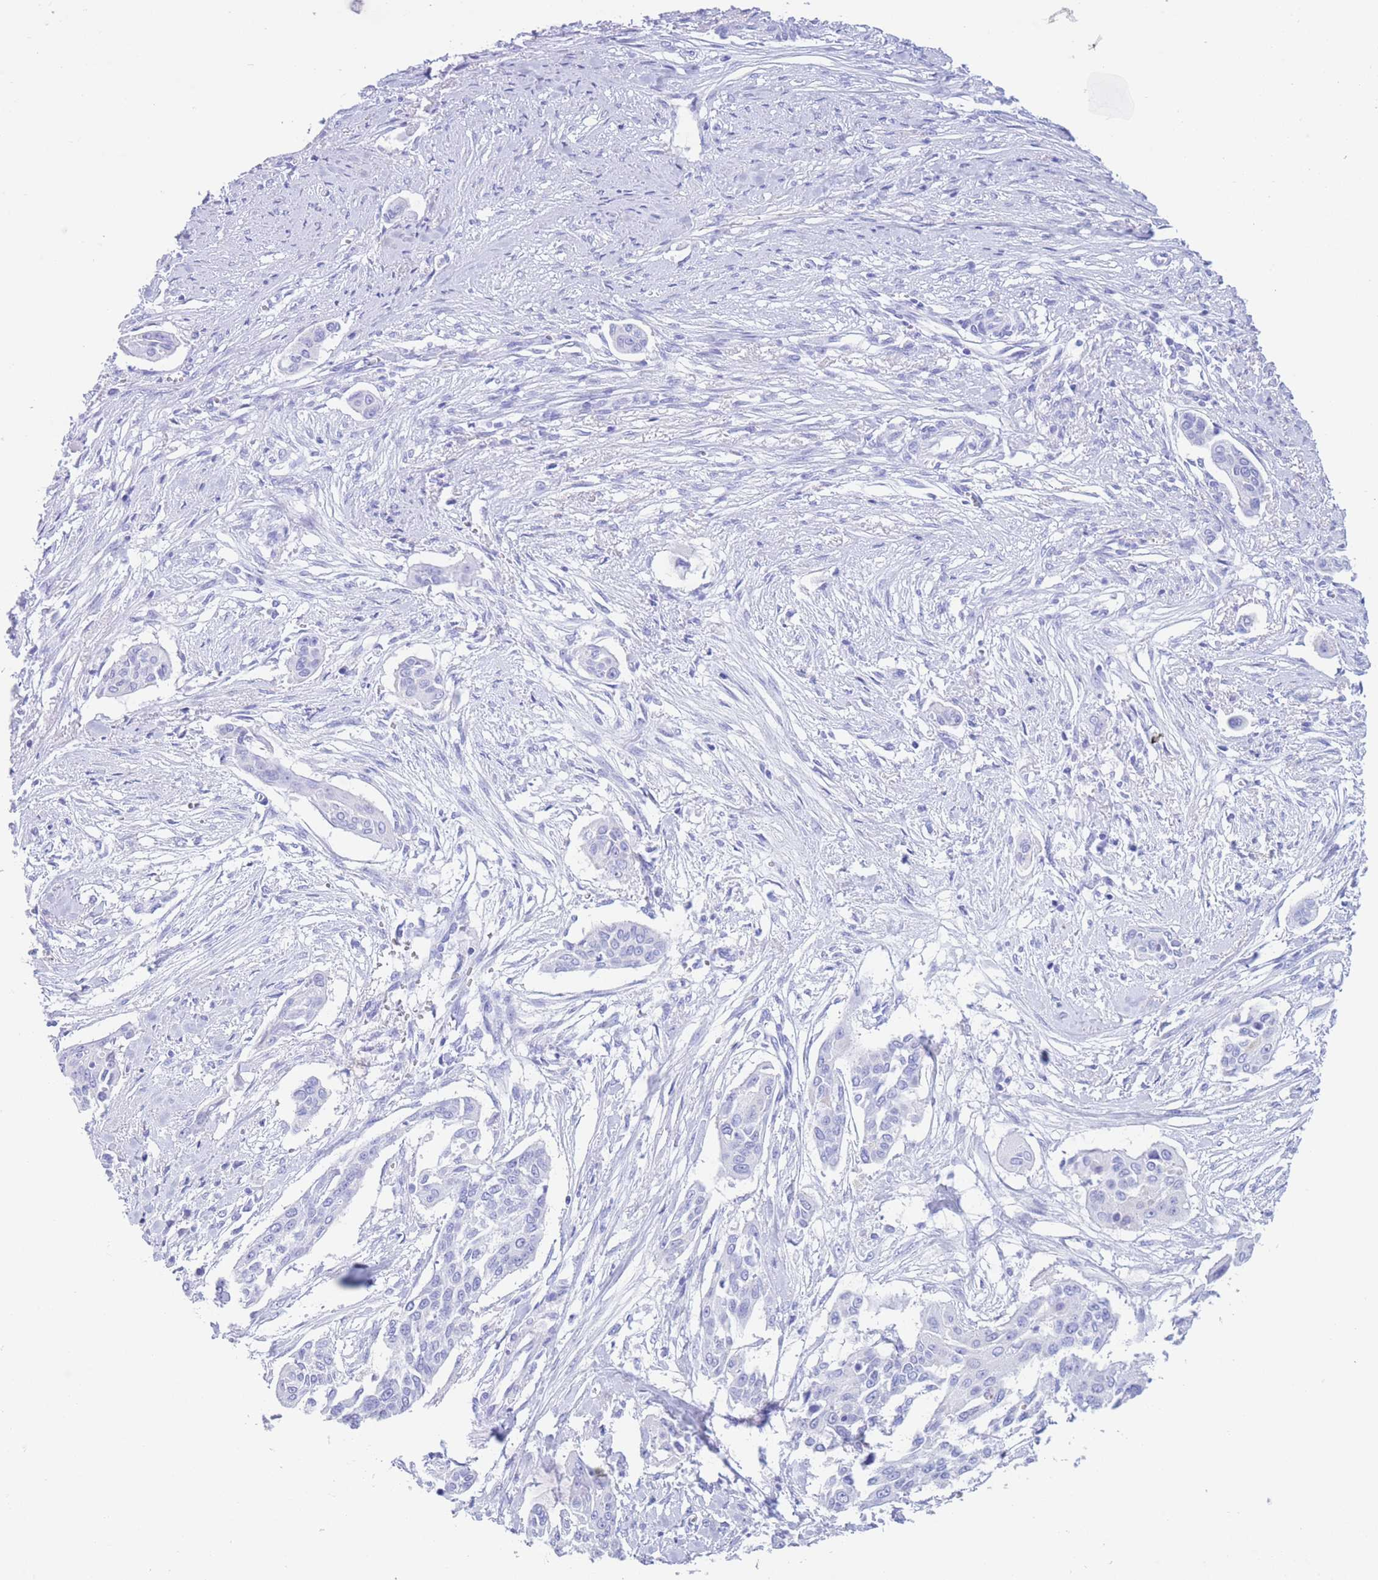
{"staining": {"intensity": "negative", "quantity": "none", "location": "none"}, "tissue": "cervical cancer", "cell_type": "Tumor cells", "image_type": "cancer", "snomed": [{"axis": "morphology", "description": "Squamous cell carcinoma, NOS"}, {"axis": "topography", "description": "Cervix"}], "caption": "Tumor cells show no significant protein positivity in cervical cancer.", "gene": "SLCO1B3", "patient": {"sex": "female", "age": 44}}